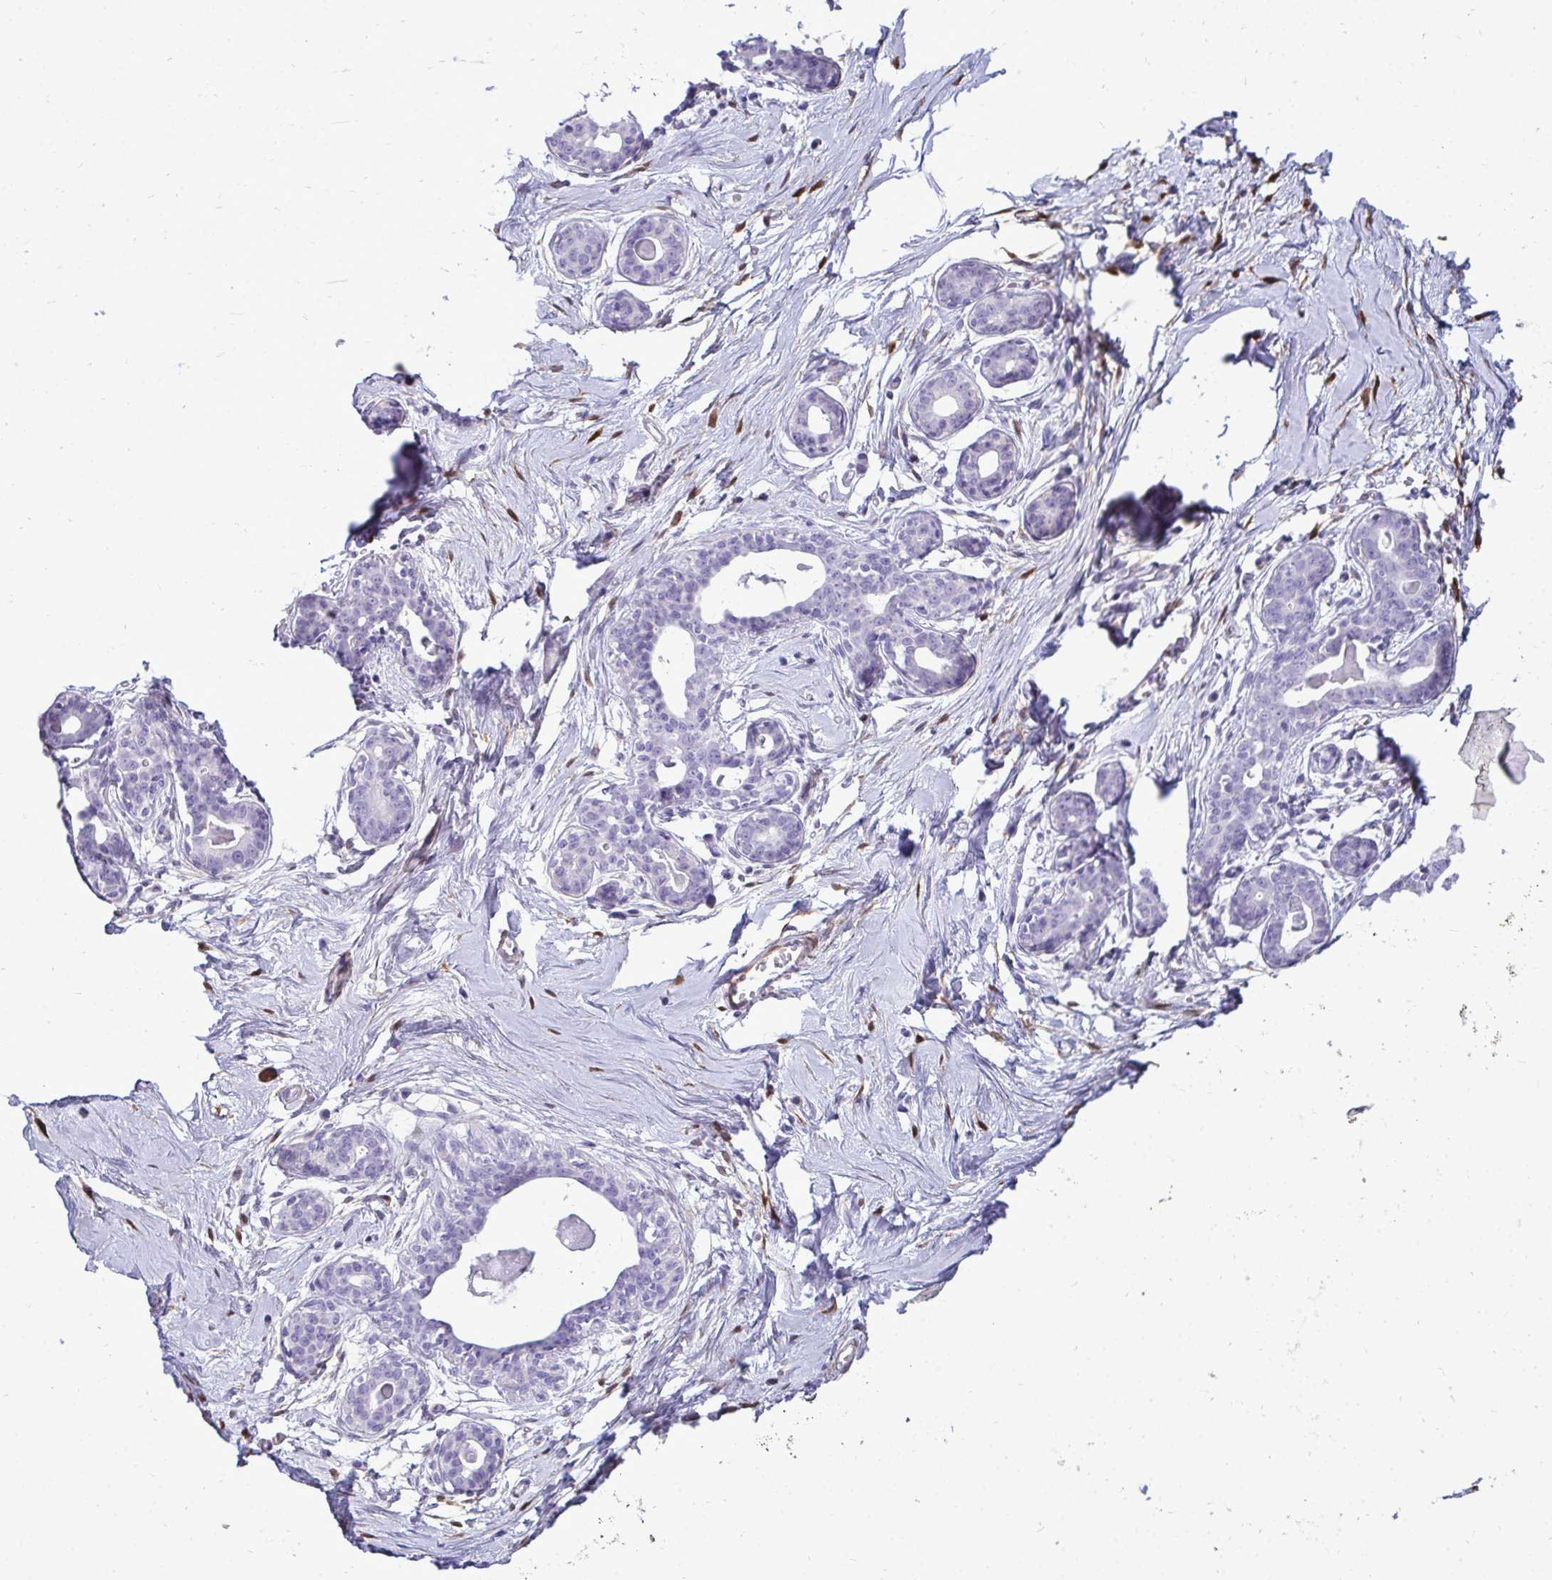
{"staining": {"intensity": "moderate", "quantity": ">75%", "location": "cytoplasmic/membranous,nuclear"}, "tissue": "breast", "cell_type": "Adipocytes", "image_type": "normal", "snomed": [{"axis": "morphology", "description": "Normal tissue, NOS"}, {"axis": "topography", "description": "Breast"}], "caption": "DAB immunohistochemical staining of benign human breast shows moderate cytoplasmic/membranous,nuclear protein expression in approximately >75% of adipocytes. The staining was performed using DAB (3,3'-diaminobenzidine) to visualize the protein expression in brown, while the nuclei were stained in blue with hematoxylin (Magnification: 20x).", "gene": "HSPB6", "patient": {"sex": "female", "age": 45}}